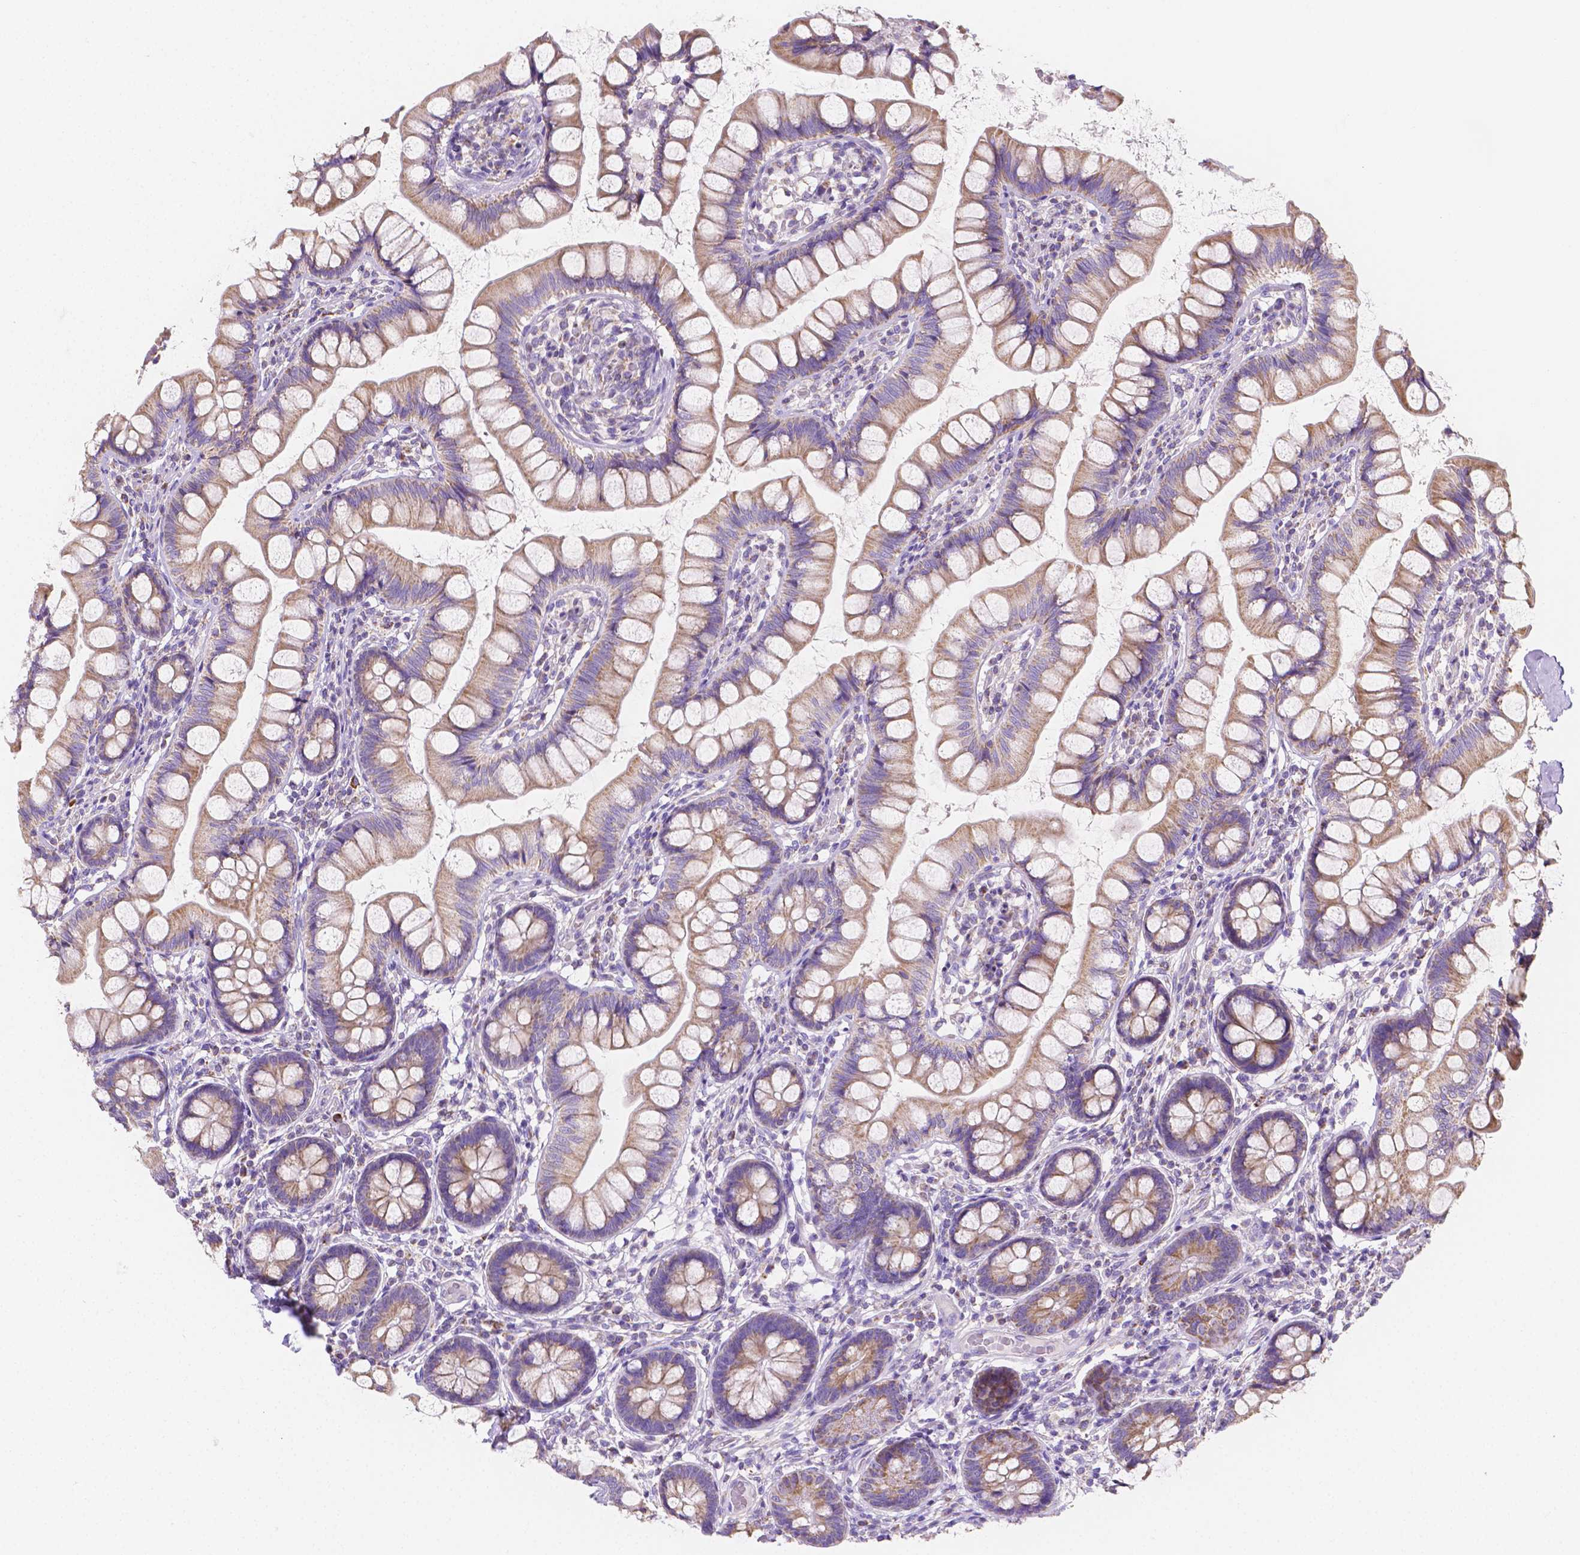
{"staining": {"intensity": "moderate", "quantity": ">75%", "location": "cytoplasmic/membranous"}, "tissue": "small intestine", "cell_type": "Glandular cells", "image_type": "normal", "snomed": [{"axis": "morphology", "description": "Normal tissue, NOS"}, {"axis": "topography", "description": "Small intestine"}], "caption": "Moderate cytoplasmic/membranous expression for a protein is appreciated in about >75% of glandular cells of unremarkable small intestine using IHC.", "gene": "SGTB", "patient": {"sex": "male", "age": 70}}